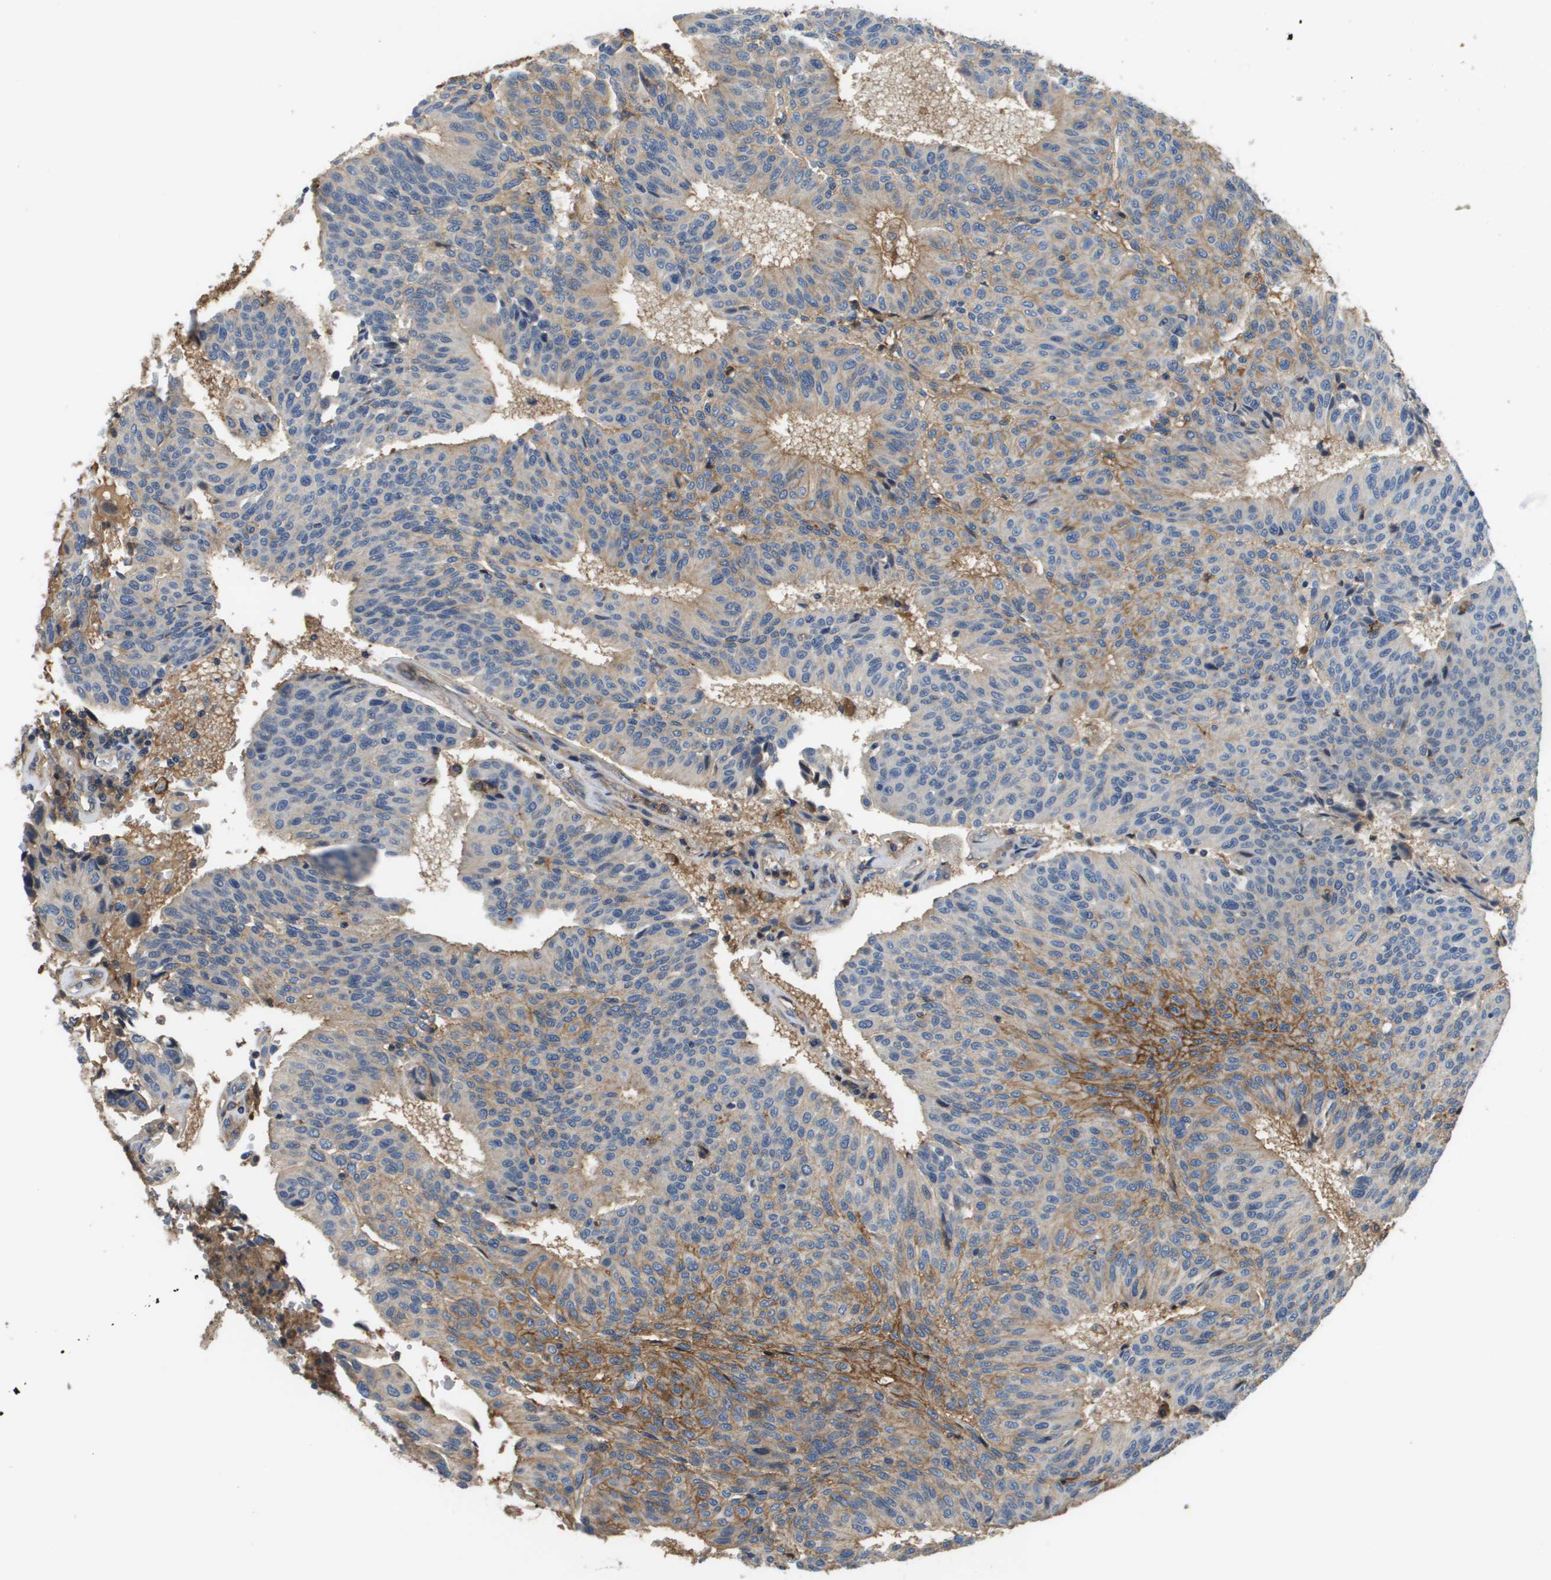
{"staining": {"intensity": "moderate", "quantity": "<25%", "location": "cytoplasmic/membranous"}, "tissue": "urothelial cancer", "cell_type": "Tumor cells", "image_type": "cancer", "snomed": [{"axis": "morphology", "description": "Urothelial carcinoma, High grade"}, {"axis": "topography", "description": "Urinary bladder"}], "caption": "Urothelial carcinoma (high-grade) stained with DAB immunohistochemistry demonstrates low levels of moderate cytoplasmic/membranous expression in about <25% of tumor cells.", "gene": "SLC16A3", "patient": {"sex": "male", "age": 66}}